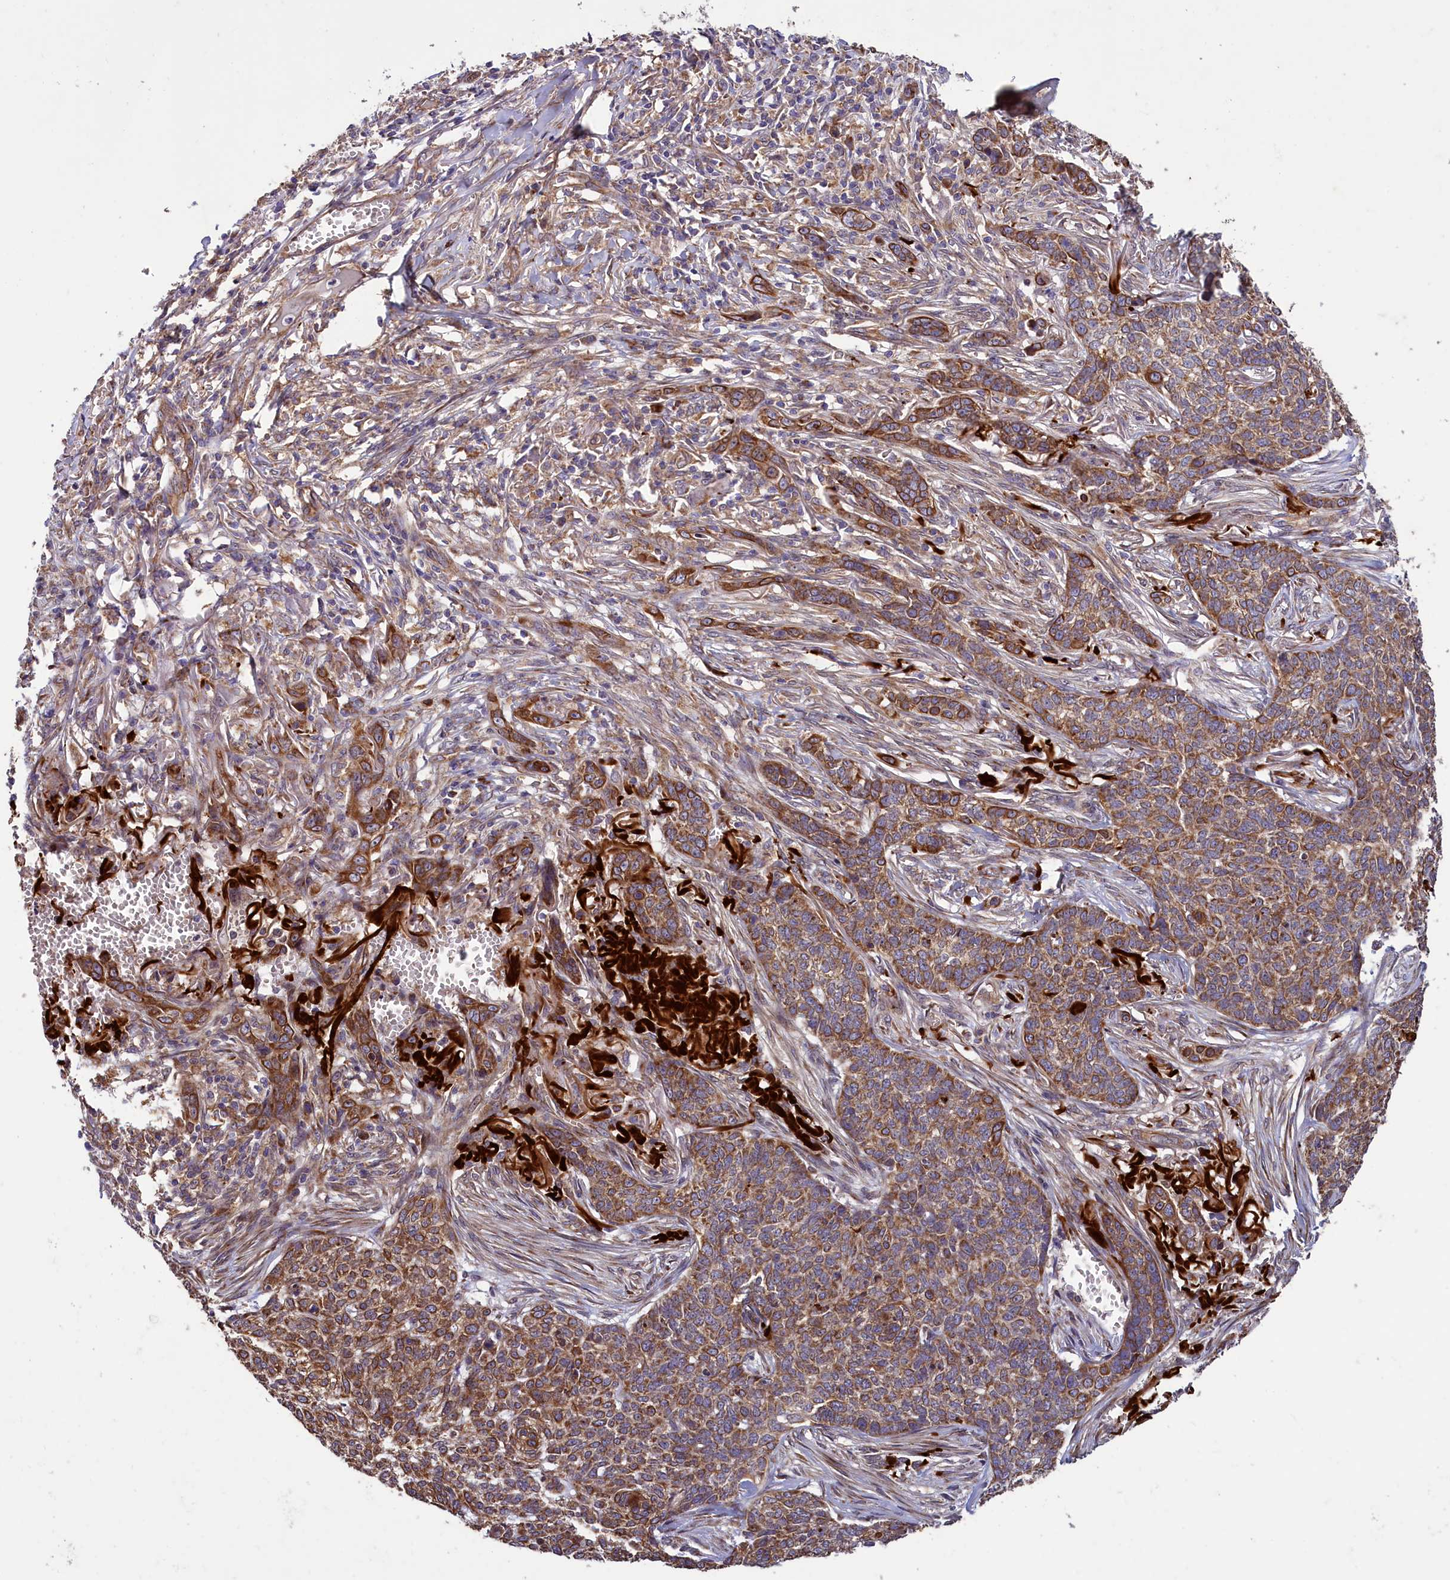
{"staining": {"intensity": "moderate", "quantity": ">75%", "location": "cytoplasmic/membranous"}, "tissue": "skin cancer", "cell_type": "Tumor cells", "image_type": "cancer", "snomed": [{"axis": "morphology", "description": "Basal cell carcinoma"}, {"axis": "topography", "description": "Skin"}], "caption": "IHC micrograph of neoplastic tissue: basal cell carcinoma (skin) stained using IHC reveals medium levels of moderate protein expression localized specifically in the cytoplasmic/membranous of tumor cells, appearing as a cytoplasmic/membranous brown color.", "gene": "ACAD8", "patient": {"sex": "male", "age": 85}}